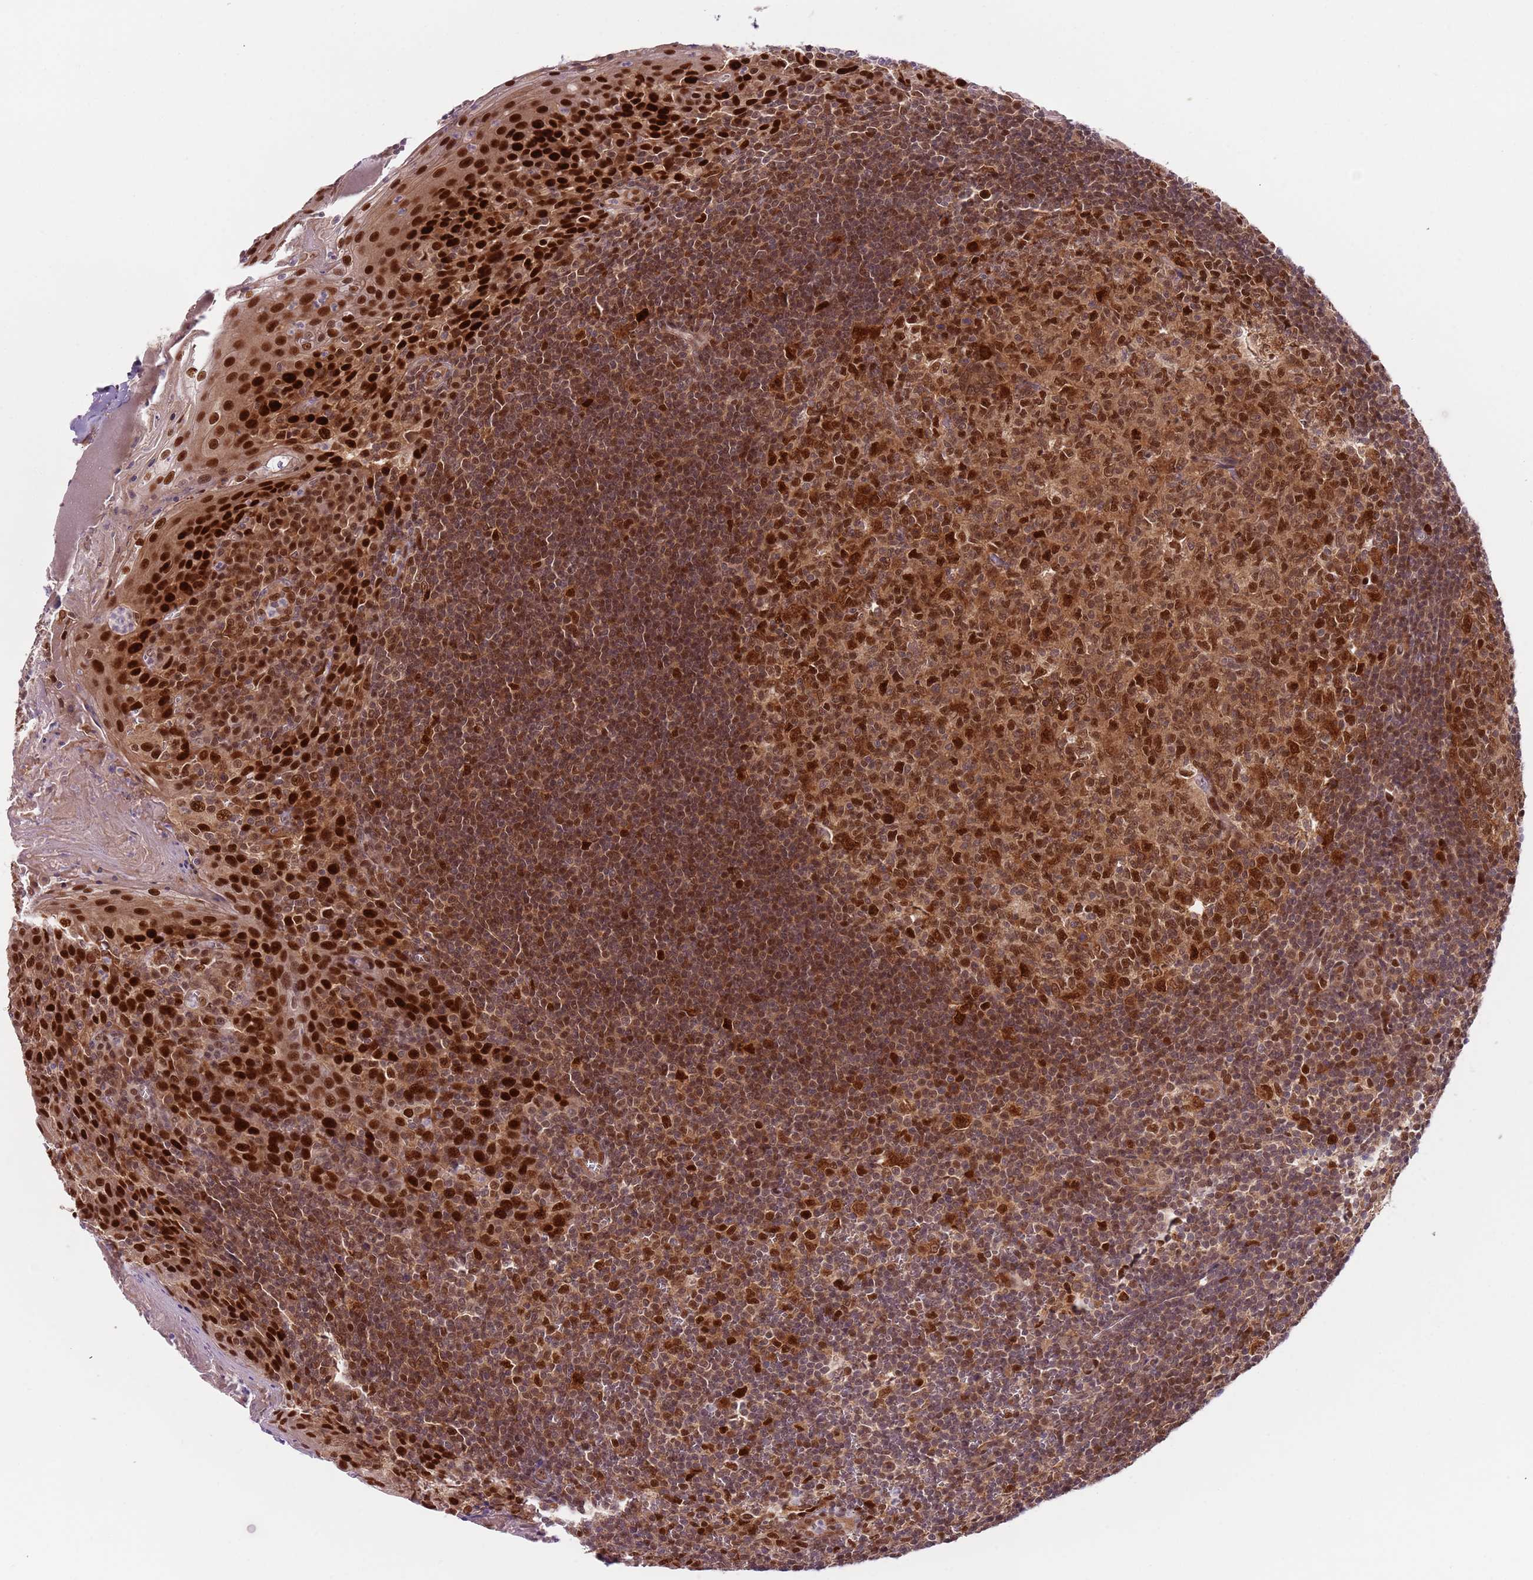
{"staining": {"intensity": "strong", "quantity": ">75%", "location": "cytoplasmic/membranous,nuclear"}, "tissue": "tonsil", "cell_type": "Germinal center cells", "image_type": "normal", "snomed": [{"axis": "morphology", "description": "Normal tissue, NOS"}, {"axis": "topography", "description": "Tonsil"}], "caption": "A brown stain shows strong cytoplasmic/membranous,nuclear staining of a protein in germinal center cells of benign tonsil. (DAB IHC, brown staining for protein, blue staining for nuclei).", "gene": "RMND5B", "patient": {"sex": "male", "age": 27}}